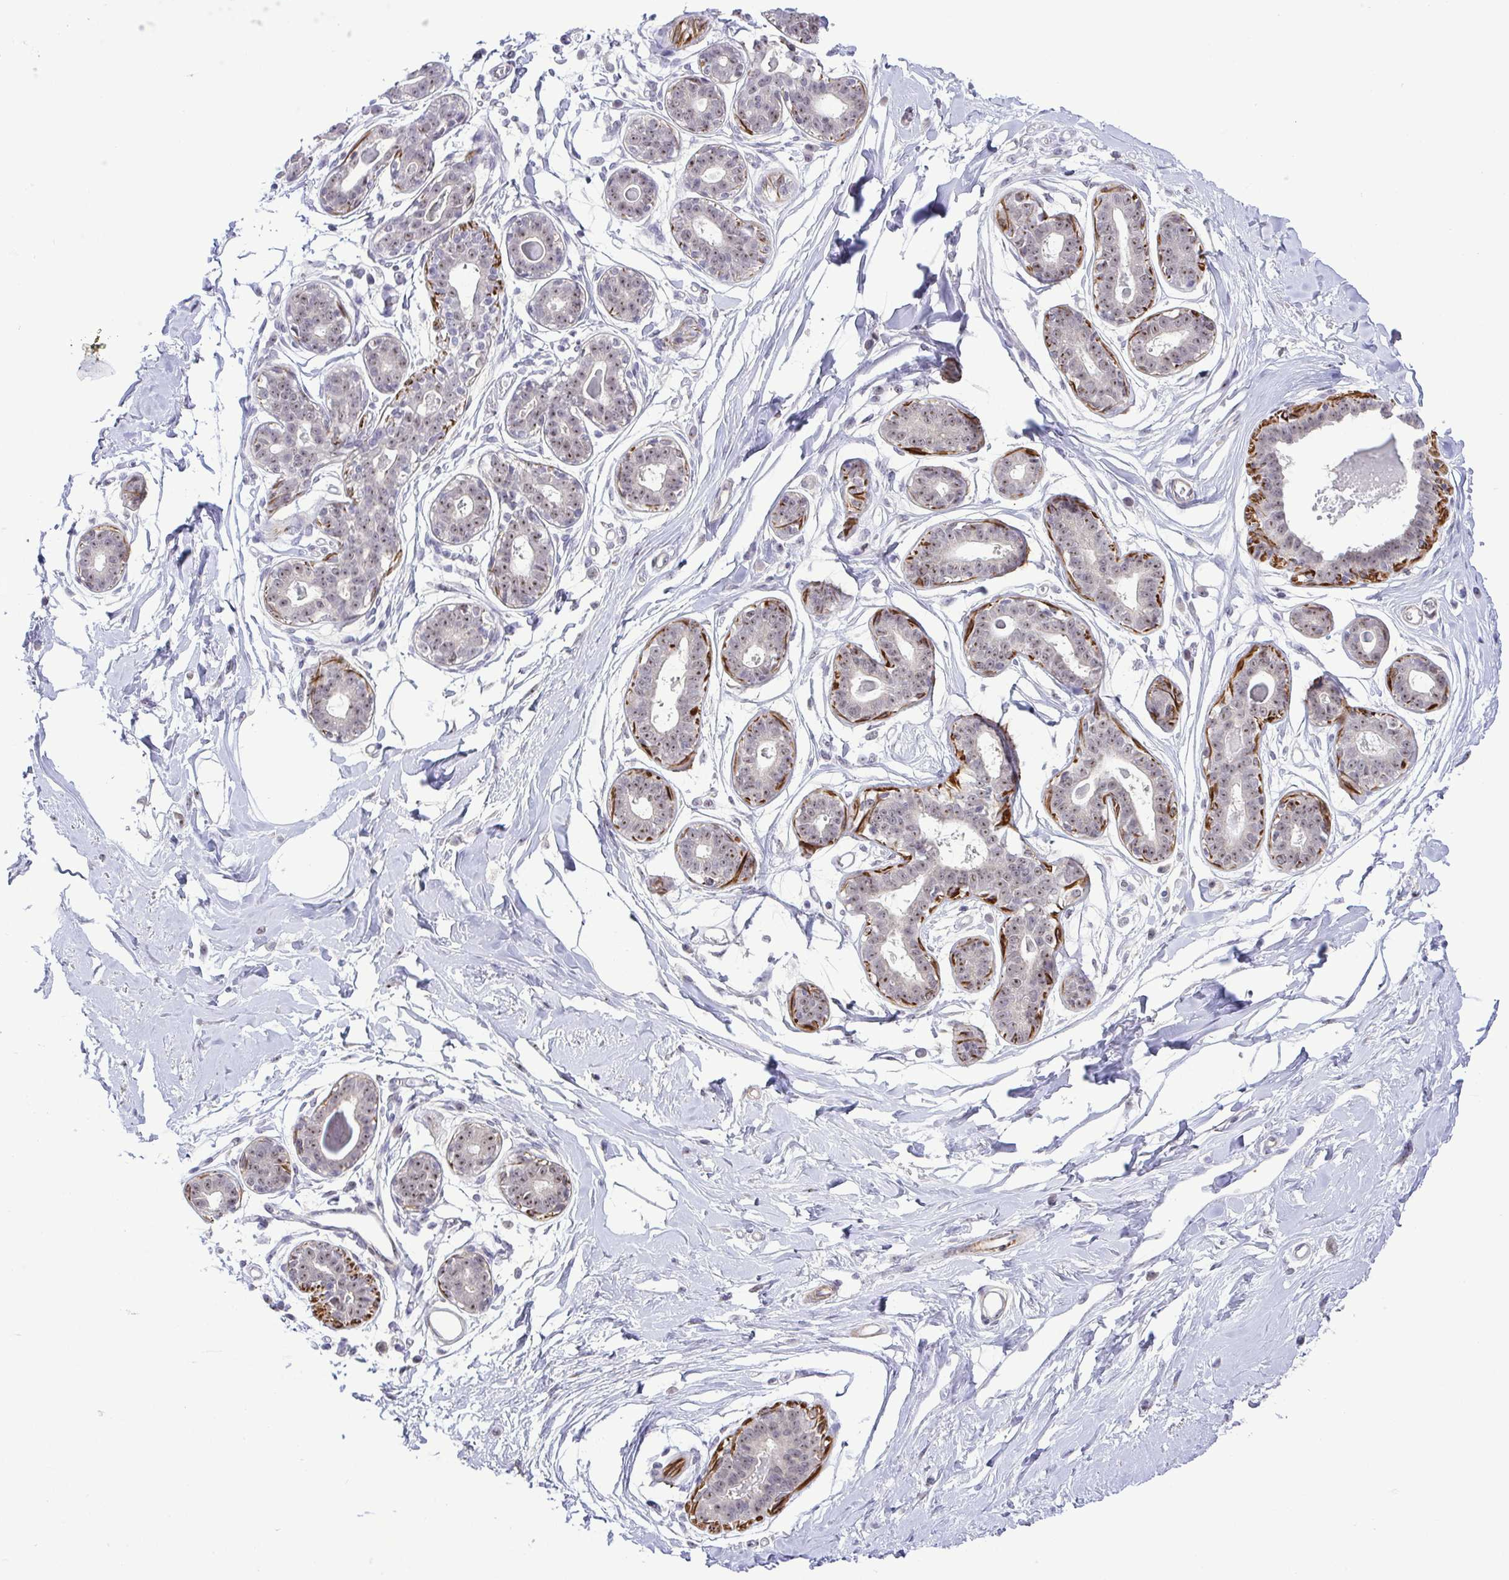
{"staining": {"intensity": "negative", "quantity": "none", "location": "none"}, "tissue": "breast", "cell_type": "Adipocytes", "image_type": "normal", "snomed": [{"axis": "morphology", "description": "Normal tissue, NOS"}, {"axis": "topography", "description": "Breast"}], "caption": "Immunohistochemistry (IHC) of normal breast exhibits no positivity in adipocytes.", "gene": "RSL24D1", "patient": {"sex": "female", "age": 45}}